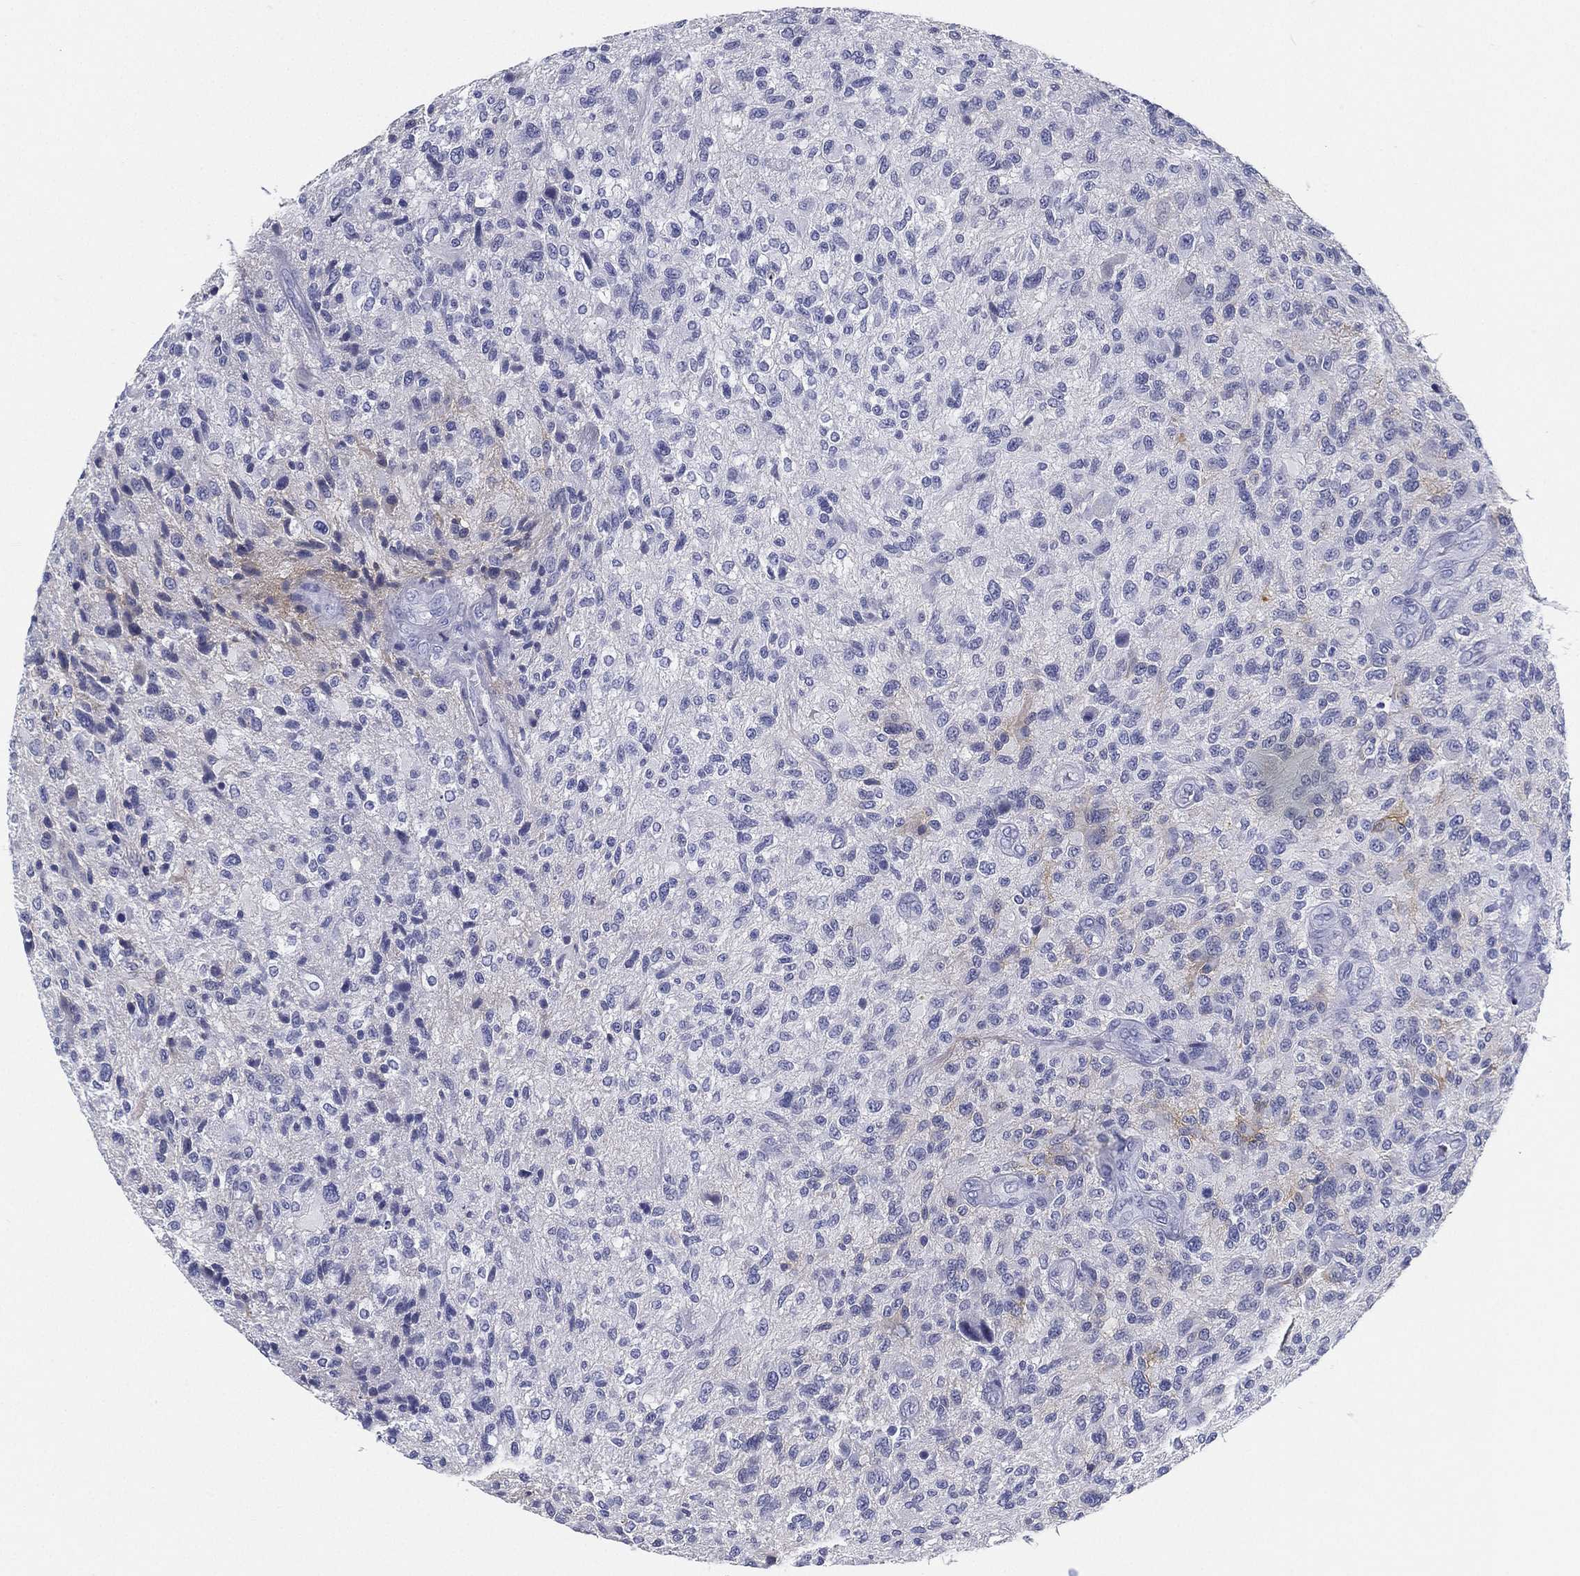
{"staining": {"intensity": "negative", "quantity": "none", "location": "none"}, "tissue": "glioma", "cell_type": "Tumor cells", "image_type": "cancer", "snomed": [{"axis": "morphology", "description": "Glioma, malignant, High grade"}, {"axis": "topography", "description": "Brain"}], "caption": "Tumor cells are negative for brown protein staining in high-grade glioma (malignant).", "gene": "ATP1B2", "patient": {"sex": "male", "age": 47}}